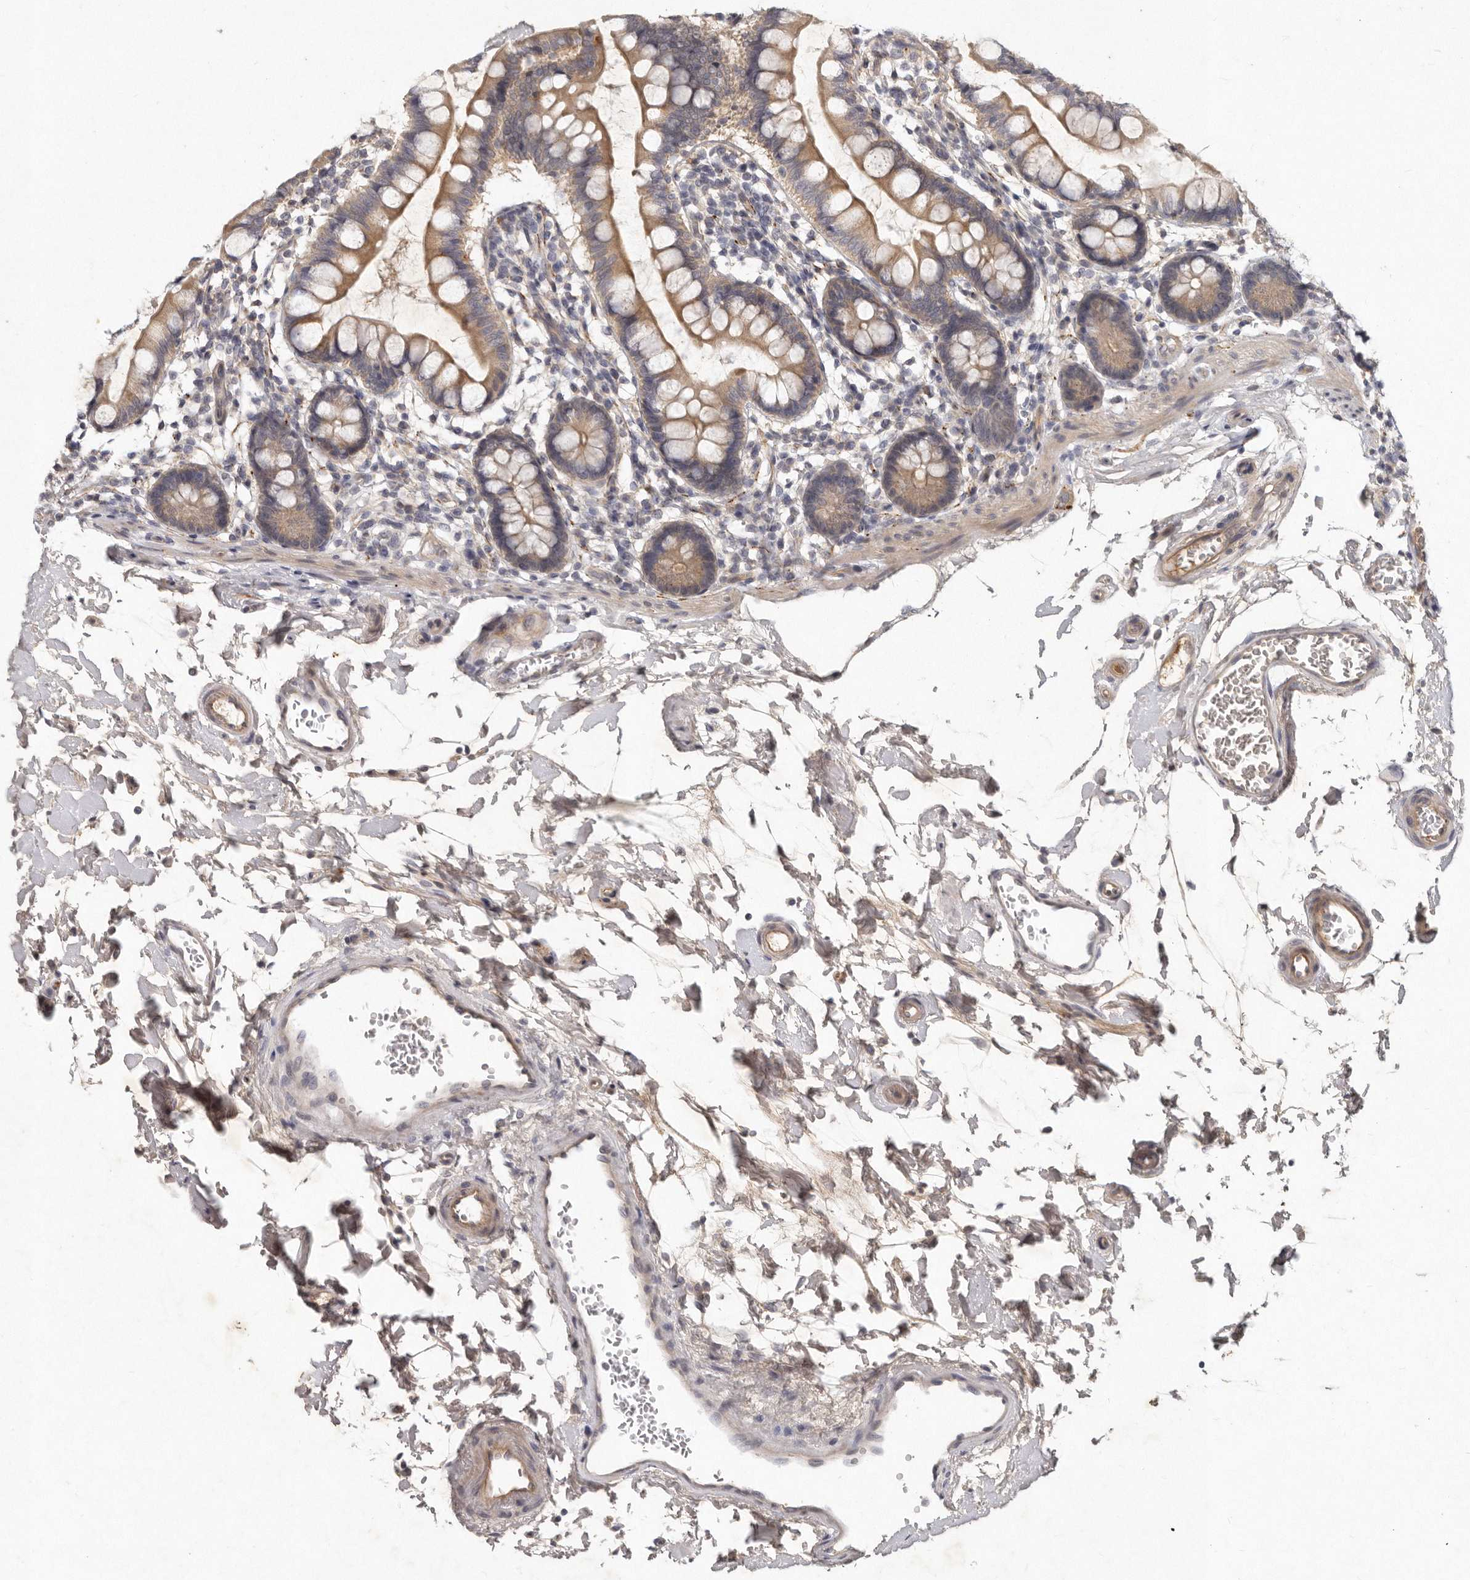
{"staining": {"intensity": "moderate", "quantity": "25%-75%", "location": "cytoplasmic/membranous"}, "tissue": "small intestine", "cell_type": "Glandular cells", "image_type": "normal", "snomed": [{"axis": "morphology", "description": "Normal tissue, NOS"}, {"axis": "topography", "description": "Small intestine"}], "caption": "Small intestine stained for a protein (brown) displays moderate cytoplasmic/membranous positive positivity in approximately 25%-75% of glandular cells.", "gene": "SLC22A1", "patient": {"sex": "female", "age": 84}}